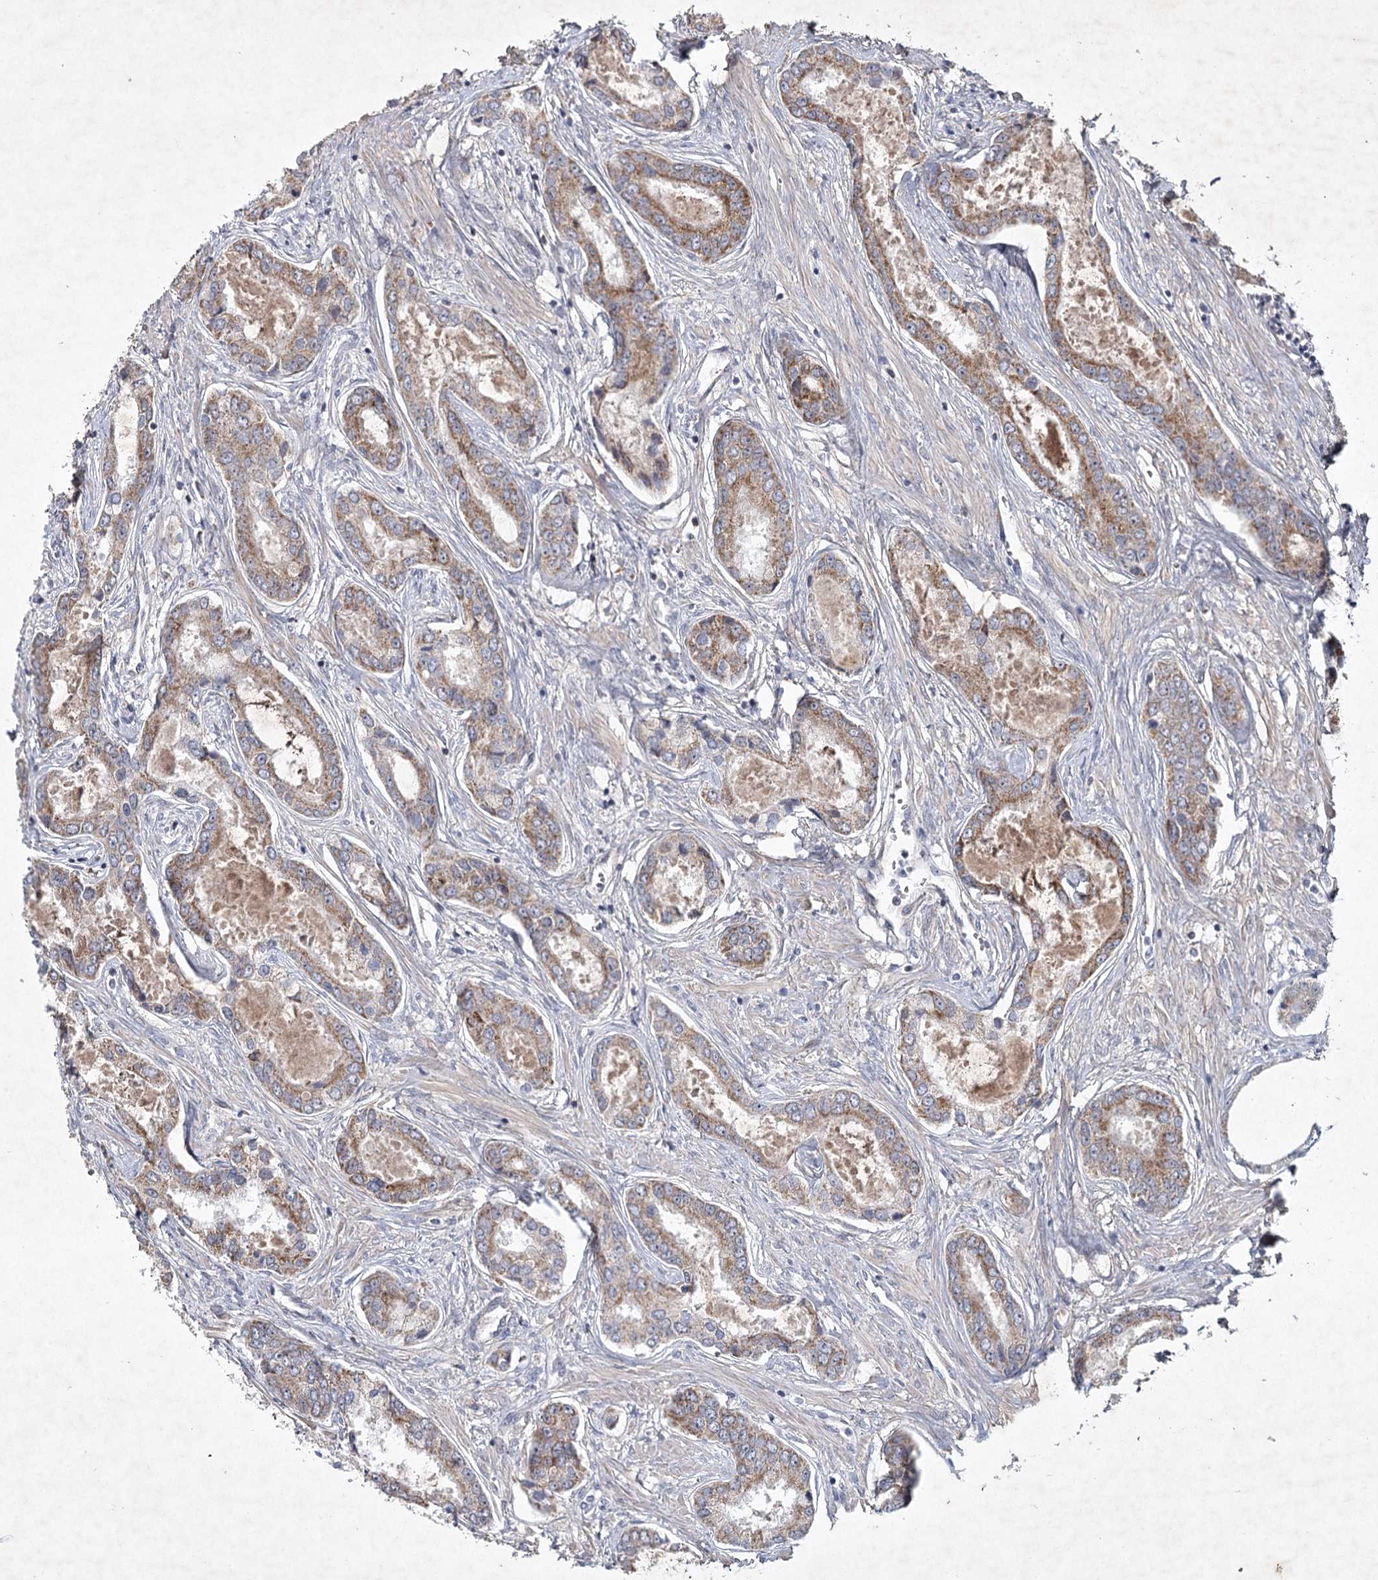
{"staining": {"intensity": "moderate", "quantity": "25%-75%", "location": "cytoplasmic/membranous"}, "tissue": "prostate cancer", "cell_type": "Tumor cells", "image_type": "cancer", "snomed": [{"axis": "morphology", "description": "Adenocarcinoma, Low grade"}, {"axis": "topography", "description": "Prostate"}], "caption": "A histopathology image of human prostate cancer (low-grade adenocarcinoma) stained for a protein demonstrates moderate cytoplasmic/membranous brown staining in tumor cells. (Brightfield microscopy of DAB IHC at high magnification).", "gene": "MRPL44", "patient": {"sex": "male", "age": 68}}